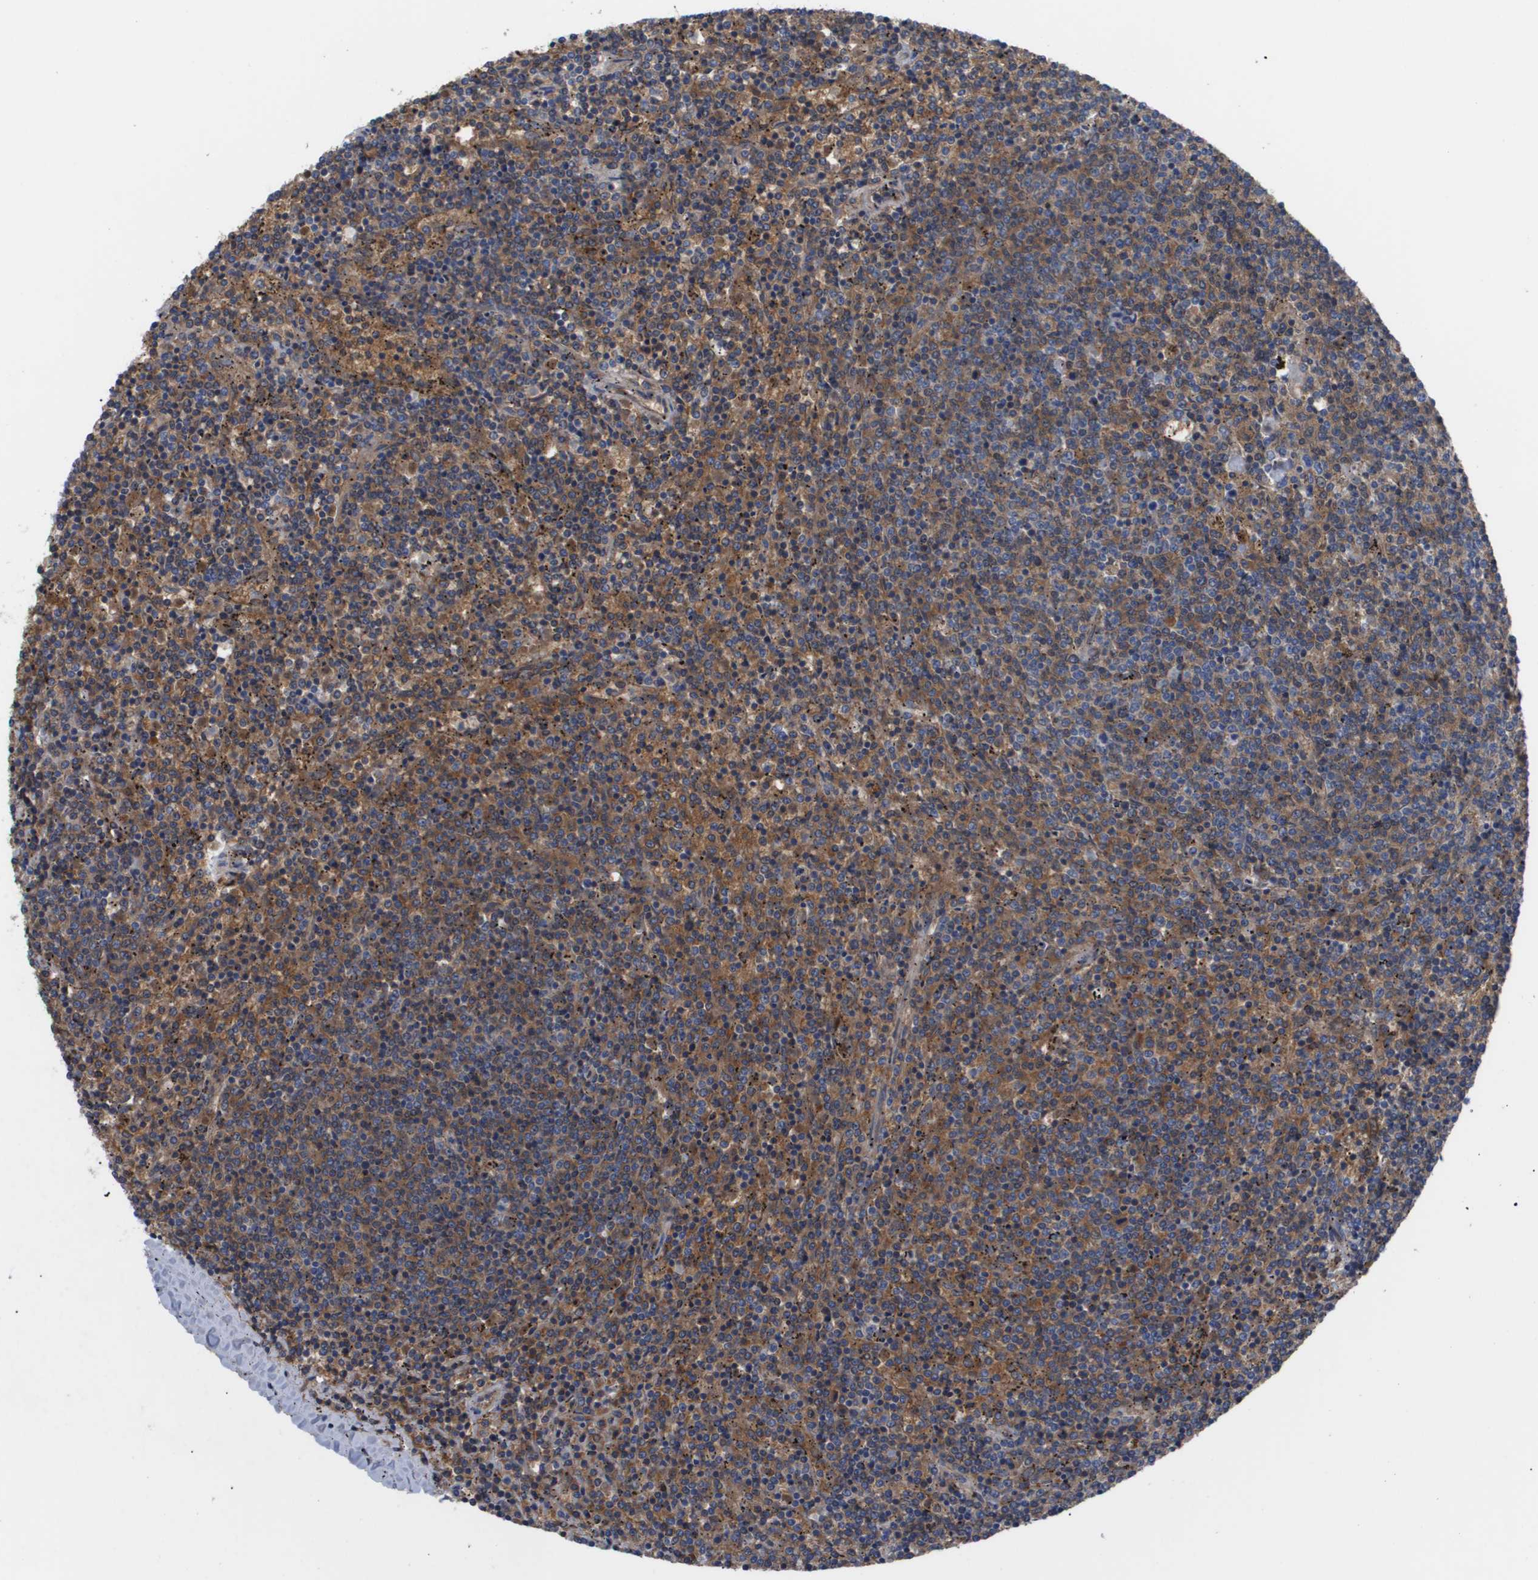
{"staining": {"intensity": "moderate", "quantity": ">75%", "location": "cytoplasmic/membranous"}, "tissue": "lymphoma", "cell_type": "Tumor cells", "image_type": "cancer", "snomed": [{"axis": "morphology", "description": "Malignant lymphoma, non-Hodgkin's type, Low grade"}, {"axis": "topography", "description": "Spleen"}], "caption": "DAB (3,3'-diaminobenzidine) immunohistochemical staining of human lymphoma displays moderate cytoplasmic/membranous protein positivity in about >75% of tumor cells.", "gene": "SERPINA6", "patient": {"sex": "female", "age": 50}}